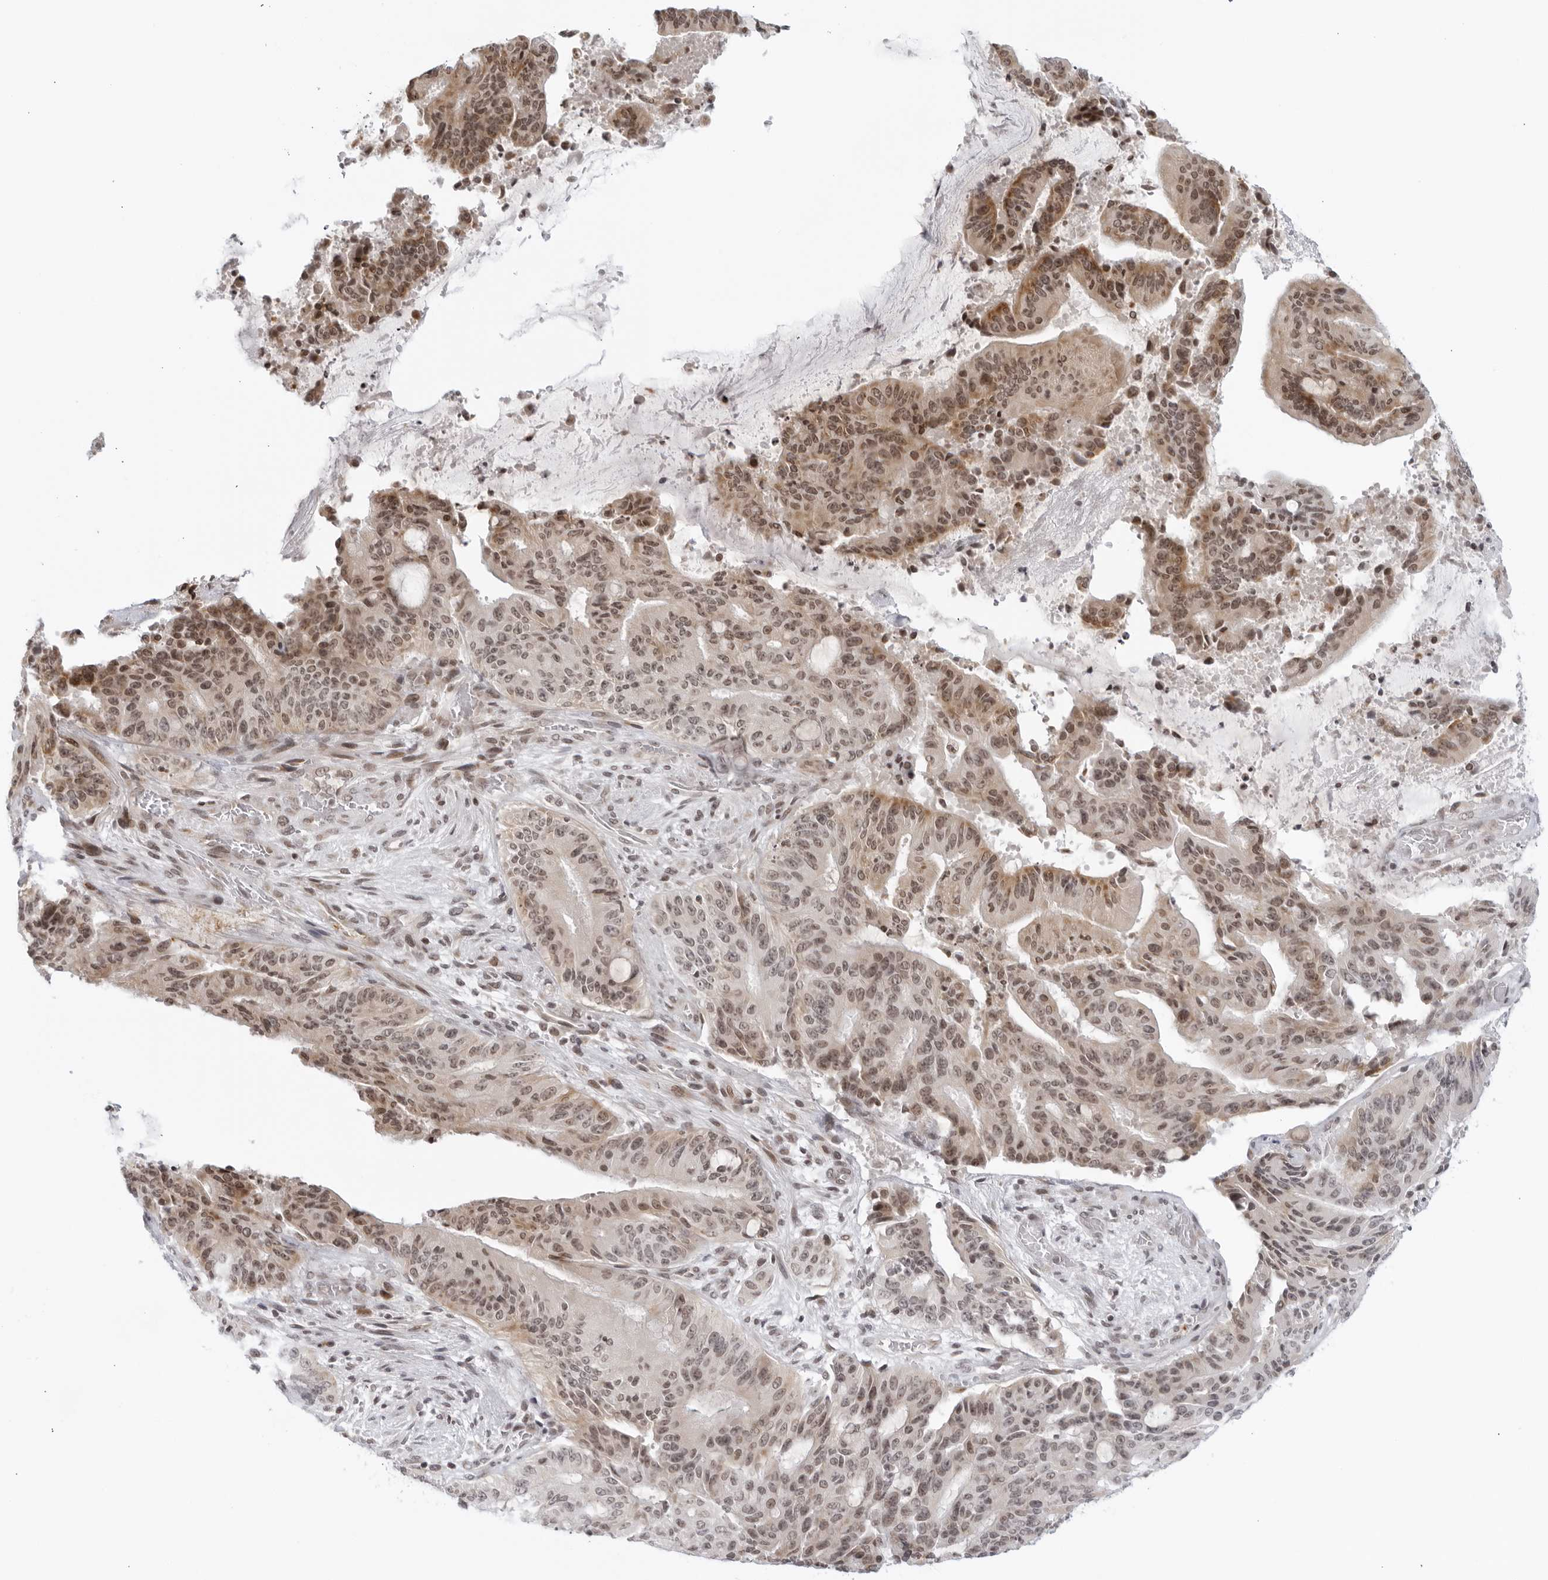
{"staining": {"intensity": "moderate", "quantity": "25%-75%", "location": "cytoplasmic/membranous,nuclear"}, "tissue": "liver cancer", "cell_type": "Tumor cells", "image_type": "cancer", "snomed": [{"axis": "morphology", "description": "Normal tissue, NOS"}, {"axis": "morphology", "description": "Cholangiocarcinoma"}, {"axis": "topography", "description": "Liver"}, {"axis": "topography", "description": "Peripheral nerve tissue"}], "caption": "A medium amount of moderate cytoplasmic/membranous and nuclear expression is identified in approximately 25%-75% of tumor cells in liver cancer (cholangiocarcinoma) tissue.", "gene": "RAB11FIP3", "patient": {"sex": "female", "age": 73}}